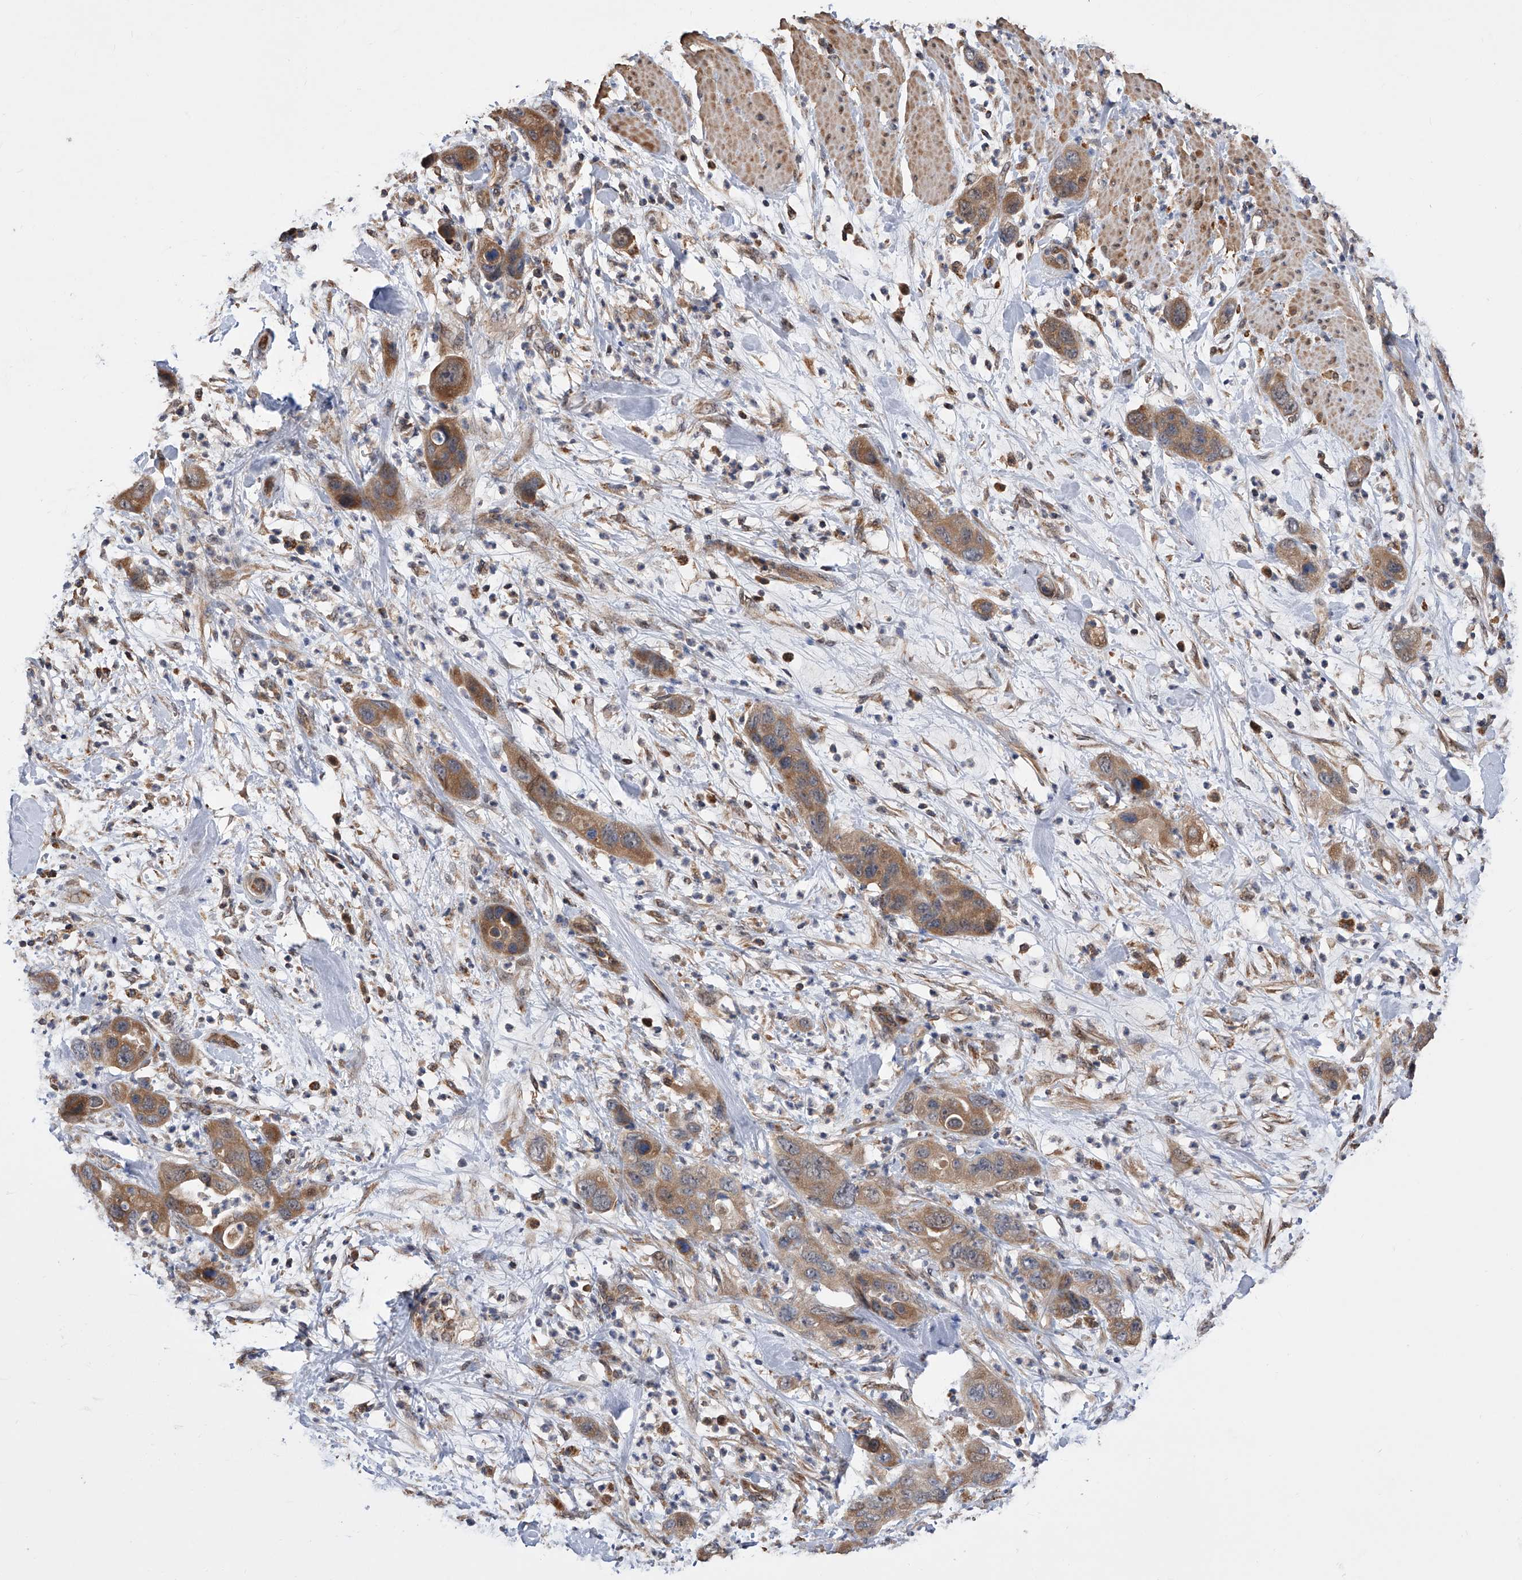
{"staining": {"intensity": "moderate", "quantity": "25%-75%", "location": "cytoplasmic/membranous"}, "tissue": "pancreatic cancer", "cell_type": "Tumor cells", "image_type": "cancer", "snomed": [{"axis": "morphology", "description": "Adenocarcinoma, NOS"}, {"axis": "topography", "description": "Pancreas"}], "caption": "DAB (3,3'-diaminobenzidine) immunohistochemical staining of human pancreatic cancer exhibits moderate cytoplasmic/membranous protein staining in approximately 25%-75% of tumor cells. (Stains: DAB in brown, nuclei in blue, Microscopy: brightfield microscopy at high magnification).", "gene": "GMDS", "patient": {"sex": "female", "age": 71}}